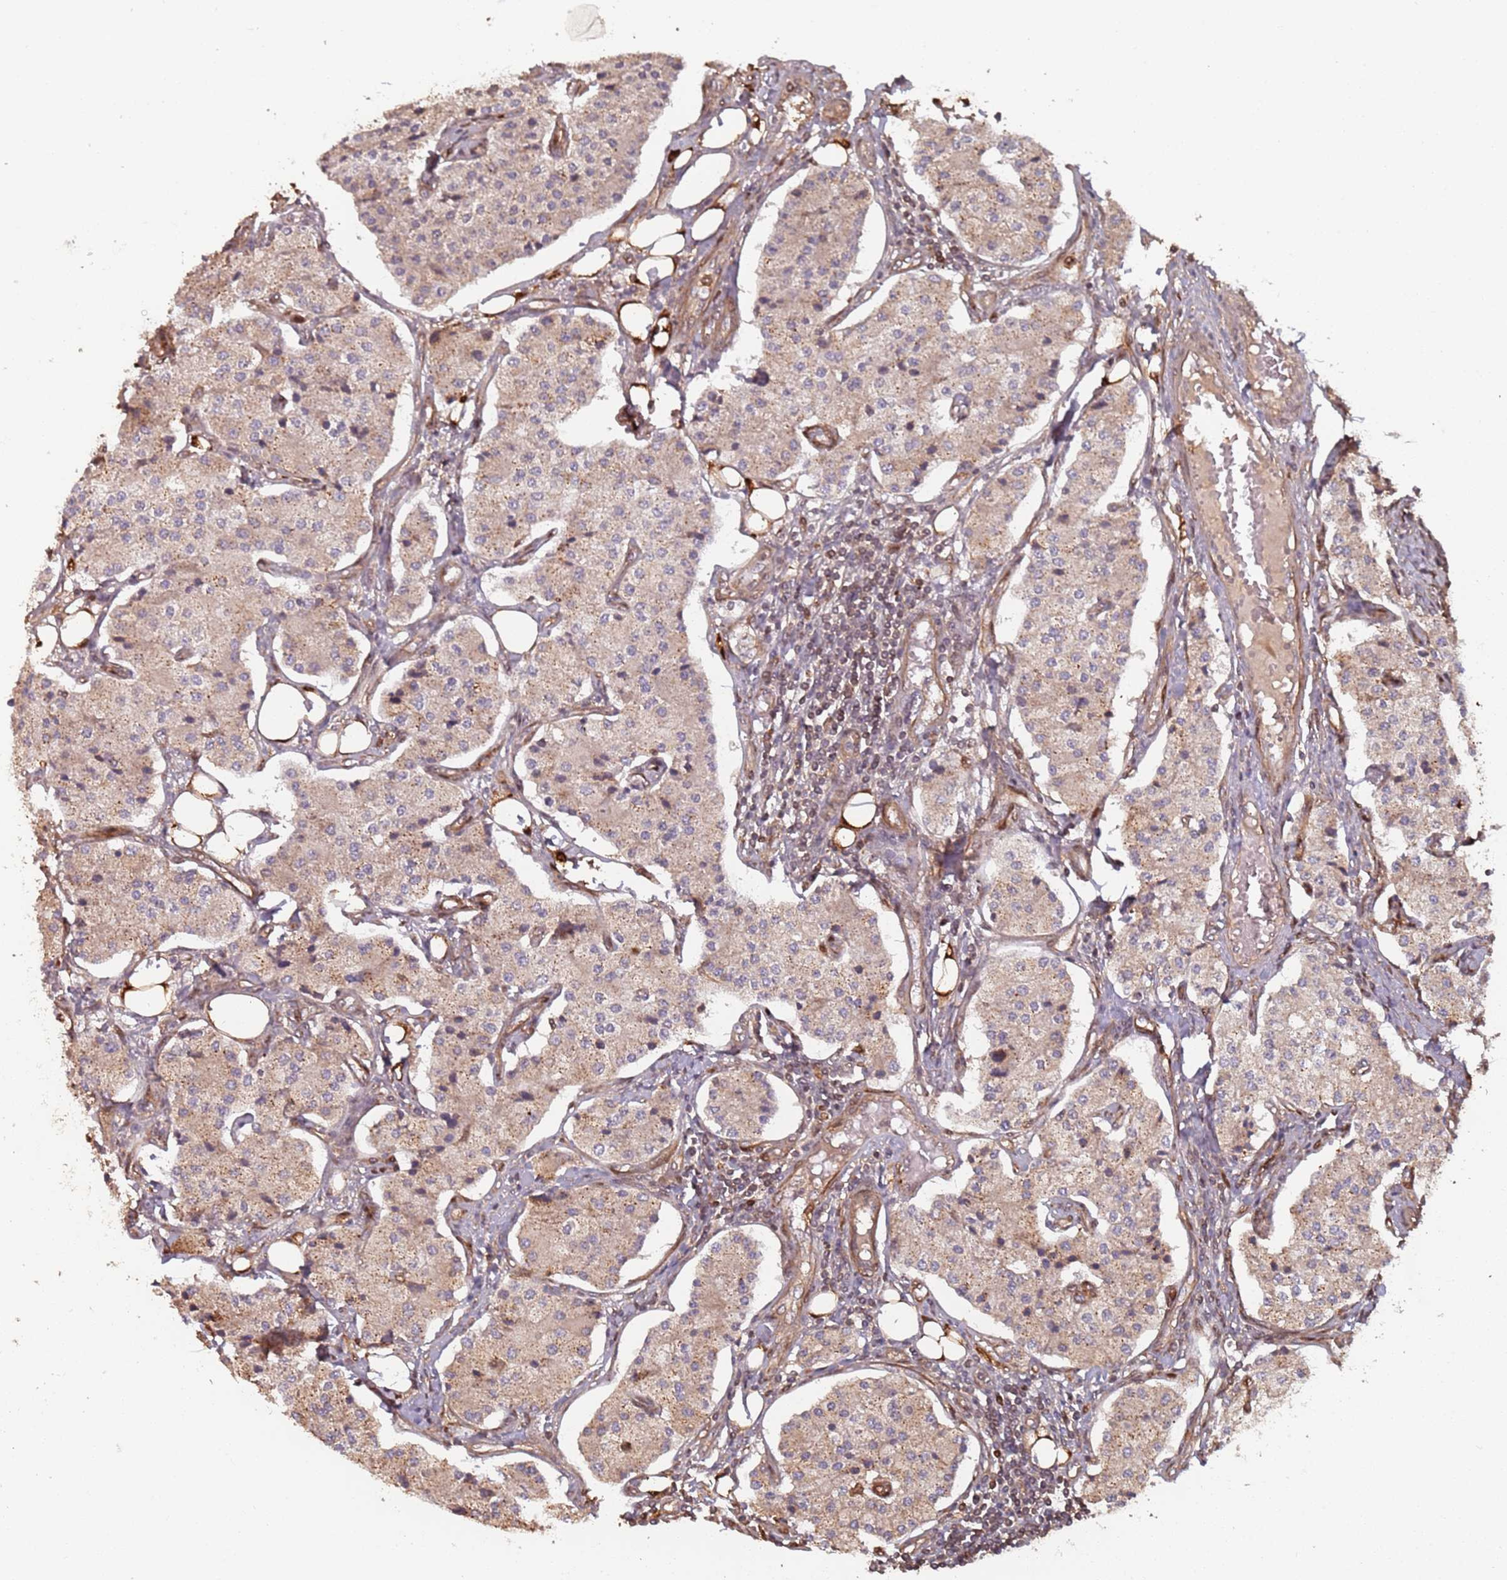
{"staining": {"intensity": "weak", "quantity": "<25%", "location": "cytoplasmic/membranous"}, "tissue": "carcinoid", "cell_type": "Tumor cells", "image_type": "cancer", "snomed": [{"axis": "morphology", "description": "Carcinoid, malignant, NOS"}, {"axis": "topography", "description": "Colon"}], "caption": "Photomicrograph shows no protein expression in tumor cells of malignant carcinoid tissue.", "gene": "SDCCAG8", "patient": {"sex": "female", "age": 52}}